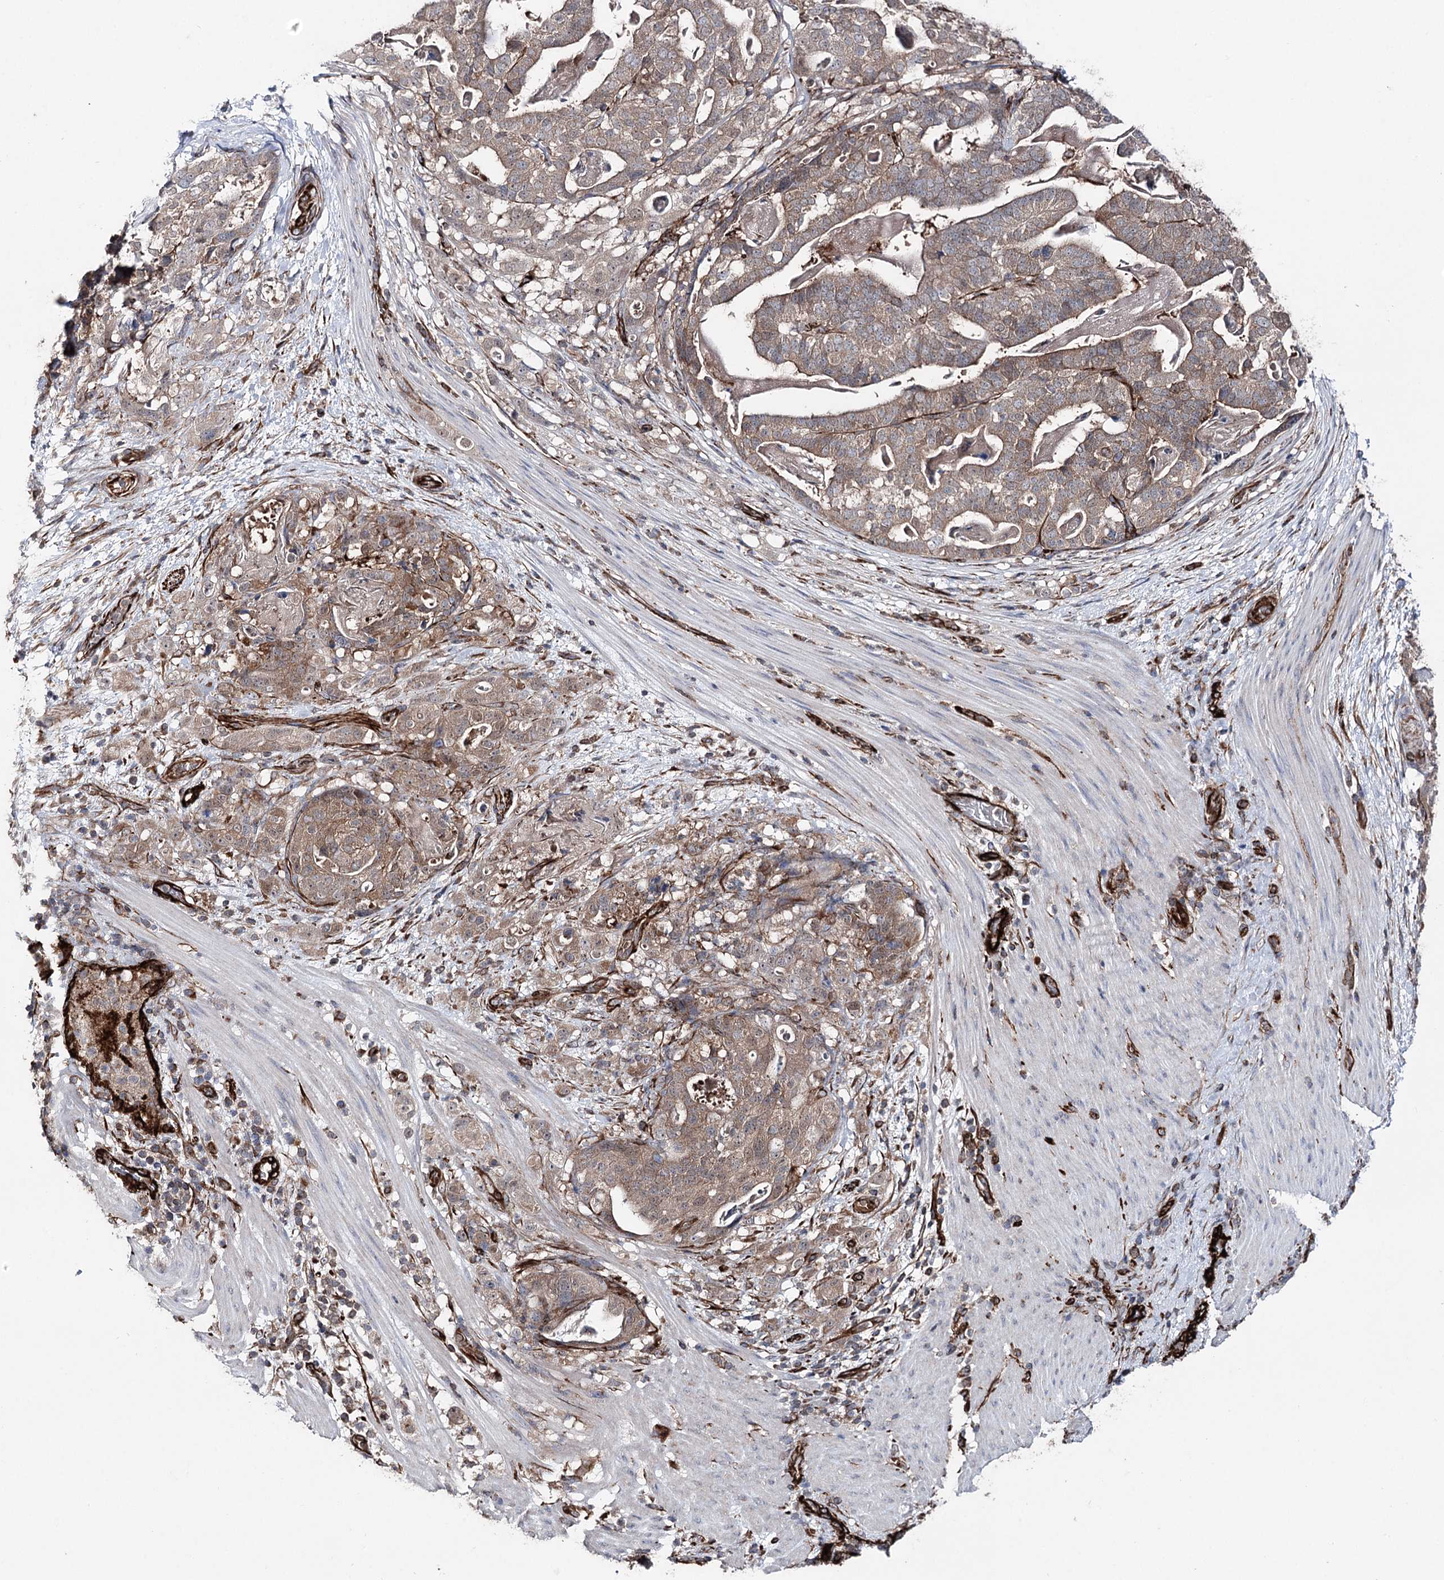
{"staining": {"intensity": "moderate", "quantity": ">75%", "location": "cytoplasmic/membranous"}, "tissue": "stomach cancer", "cell_type": "Tumor cells", "image_type": "cancer", "snomed": [{"axis": "morphology", "description": "Adenocarcinoma, NOS"}, {"axis": "topography", "description": "Stomach"}], "caption": "IHC (DAB (3,3'-diaminobenzidine)) staining of stomach cancer (adenocarcinoma) exhibits moderate cytoplasmic/membranous protein positivity in about >75% of tumor cells. (DAB = brown stain, brightfield microscopy at high magnification).", "gene": "MIB1", "patient": {"sex": "male", "age": 48}}